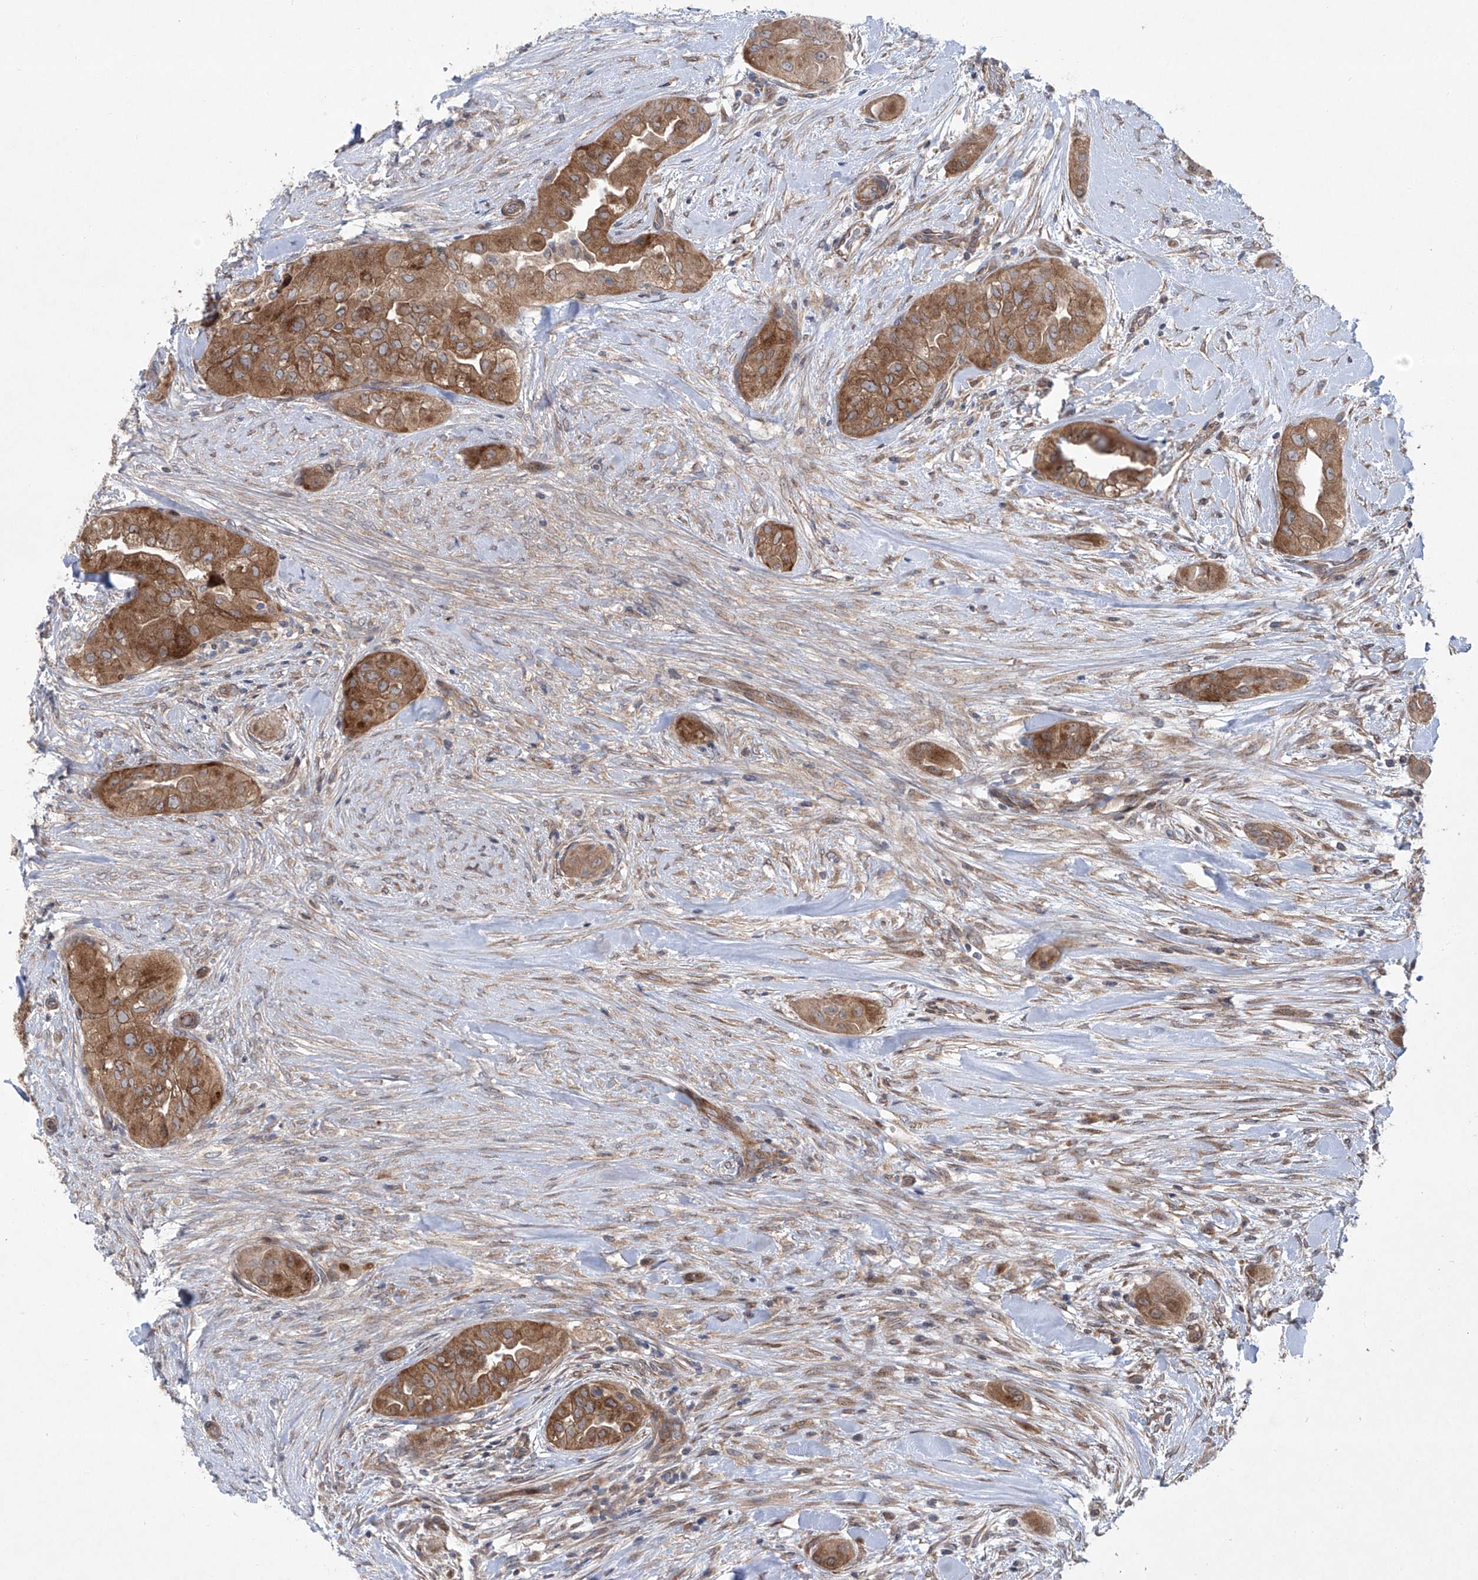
{"staining": {"intensity": "moderate", "quantity": ">75%", "location": "cytoplasmic/membranous"}, "tissue": "thyroid cancer", "cell_type": "Tumor cells", "image_type": "cancer", "snomed": [{"axis": "morphology", "description": "Papillary adenocarcinoma, NOS"}, {"axis": "topography", "description": "Thyroid gland"}], "caption": "Tumor cells exhibit medium levels of moderate cytoplasmic/membranous positivity in approximately >75% of cells in papillary adenocarcinoma (thyroid). The protein is stained brown, and the nuclei are stained in blue (DAB (3,3'-diaminobenzidine) IHC with brightfield microscopy, high magnification).", "gene": "KLC4", "patient": {"sex": "female", "age": 59}}